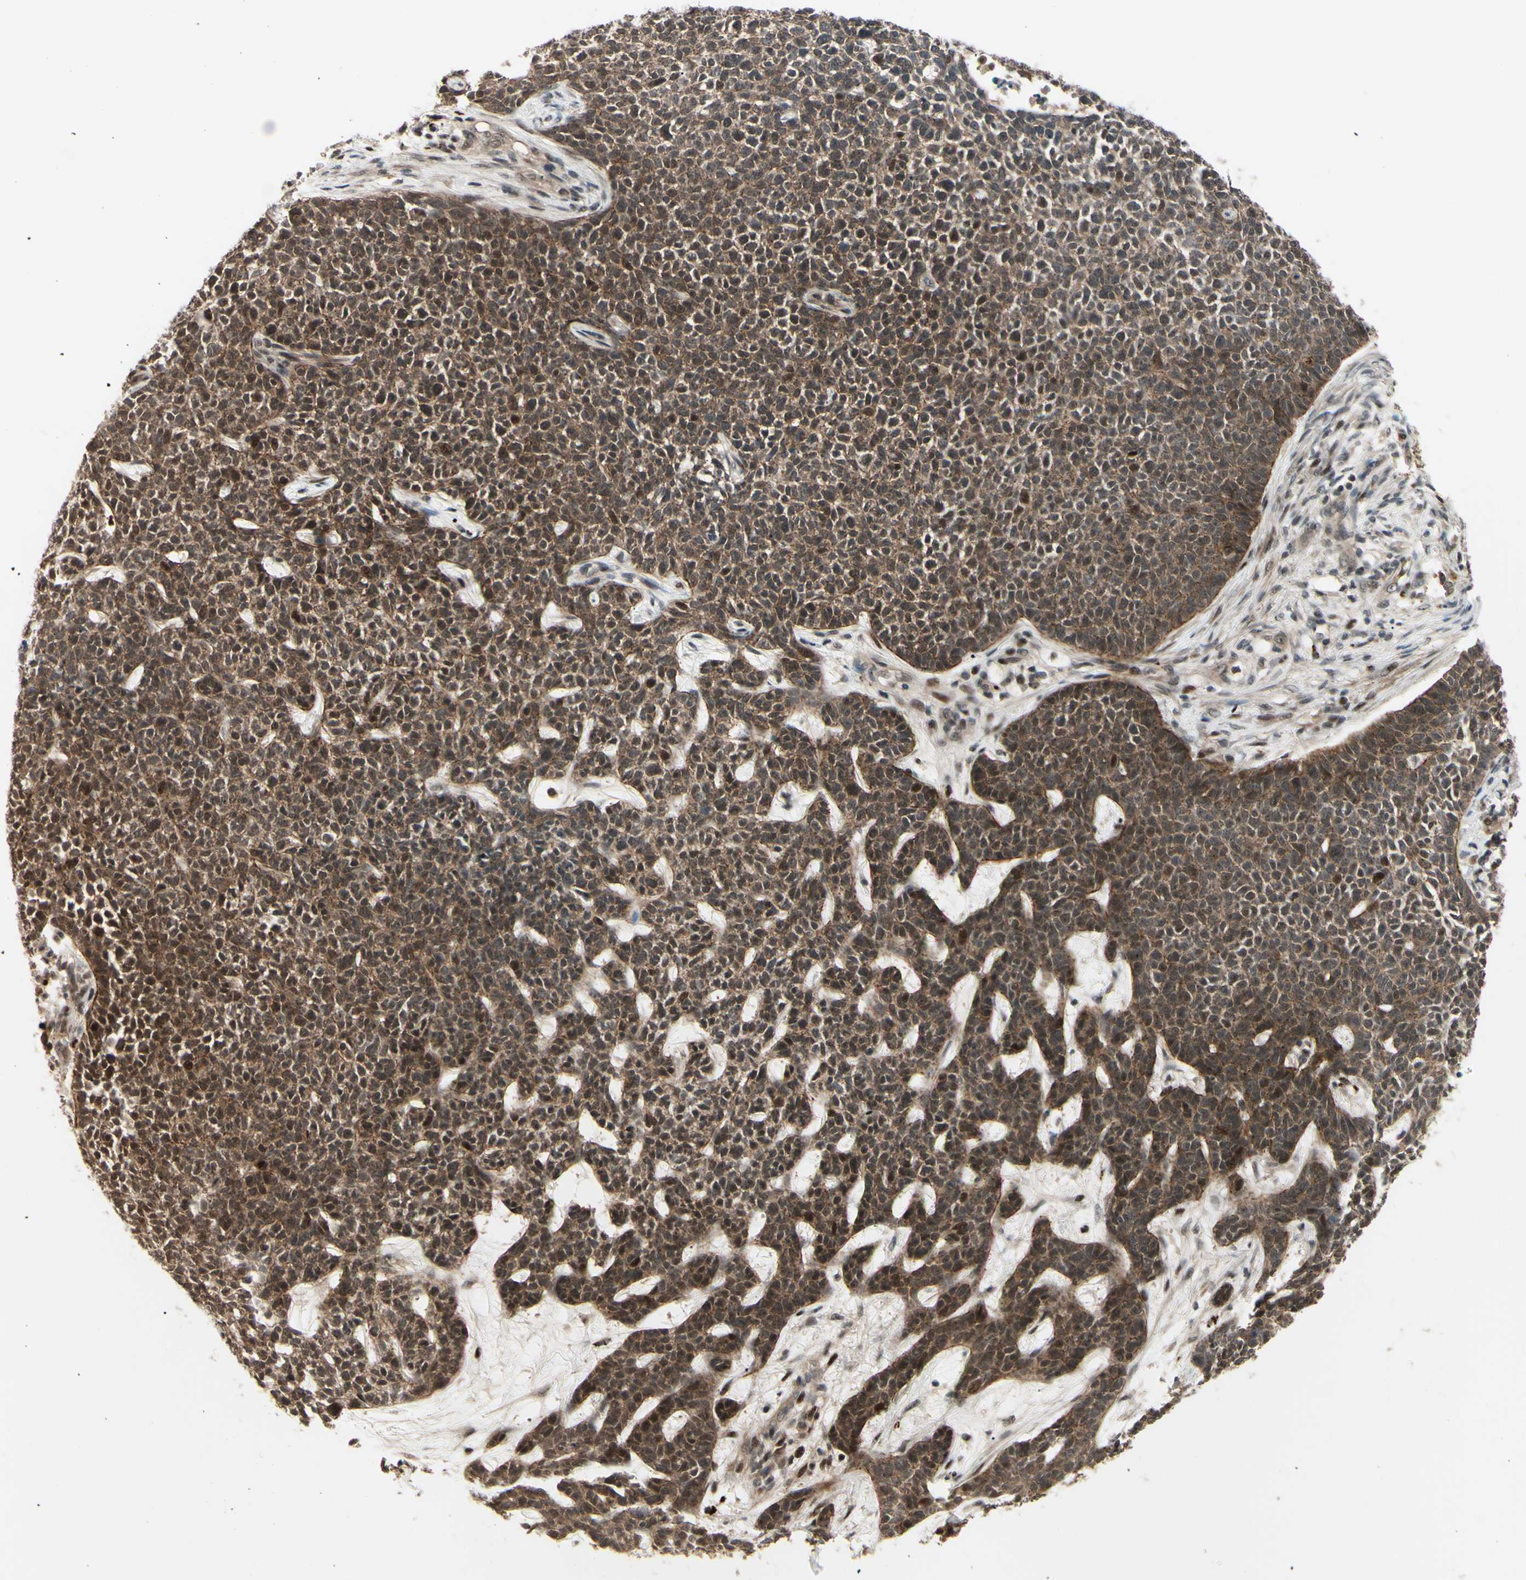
{"staining": {"intensity": "strong", "quantity": ">75%", "location": "cytoplasmic/membranous,nuclear"}, "tissue": "skin cancer", "cell_type": "Tumor cells", "image_type": "cancer", "snomed": [{"axis": "morphology", "description": "Basal cell carcinoma"}, {"axis": "topography", "description": "Skin"}], "caption": "The photomicrograph displays staining of skin basal cell carcinoma, revealing strong cytoplasmic/membranous and nuclear protein positivity (brown color) within tumor cells.", "gene": "MLF2", "patient": {"sex": "female", "age": 84}}